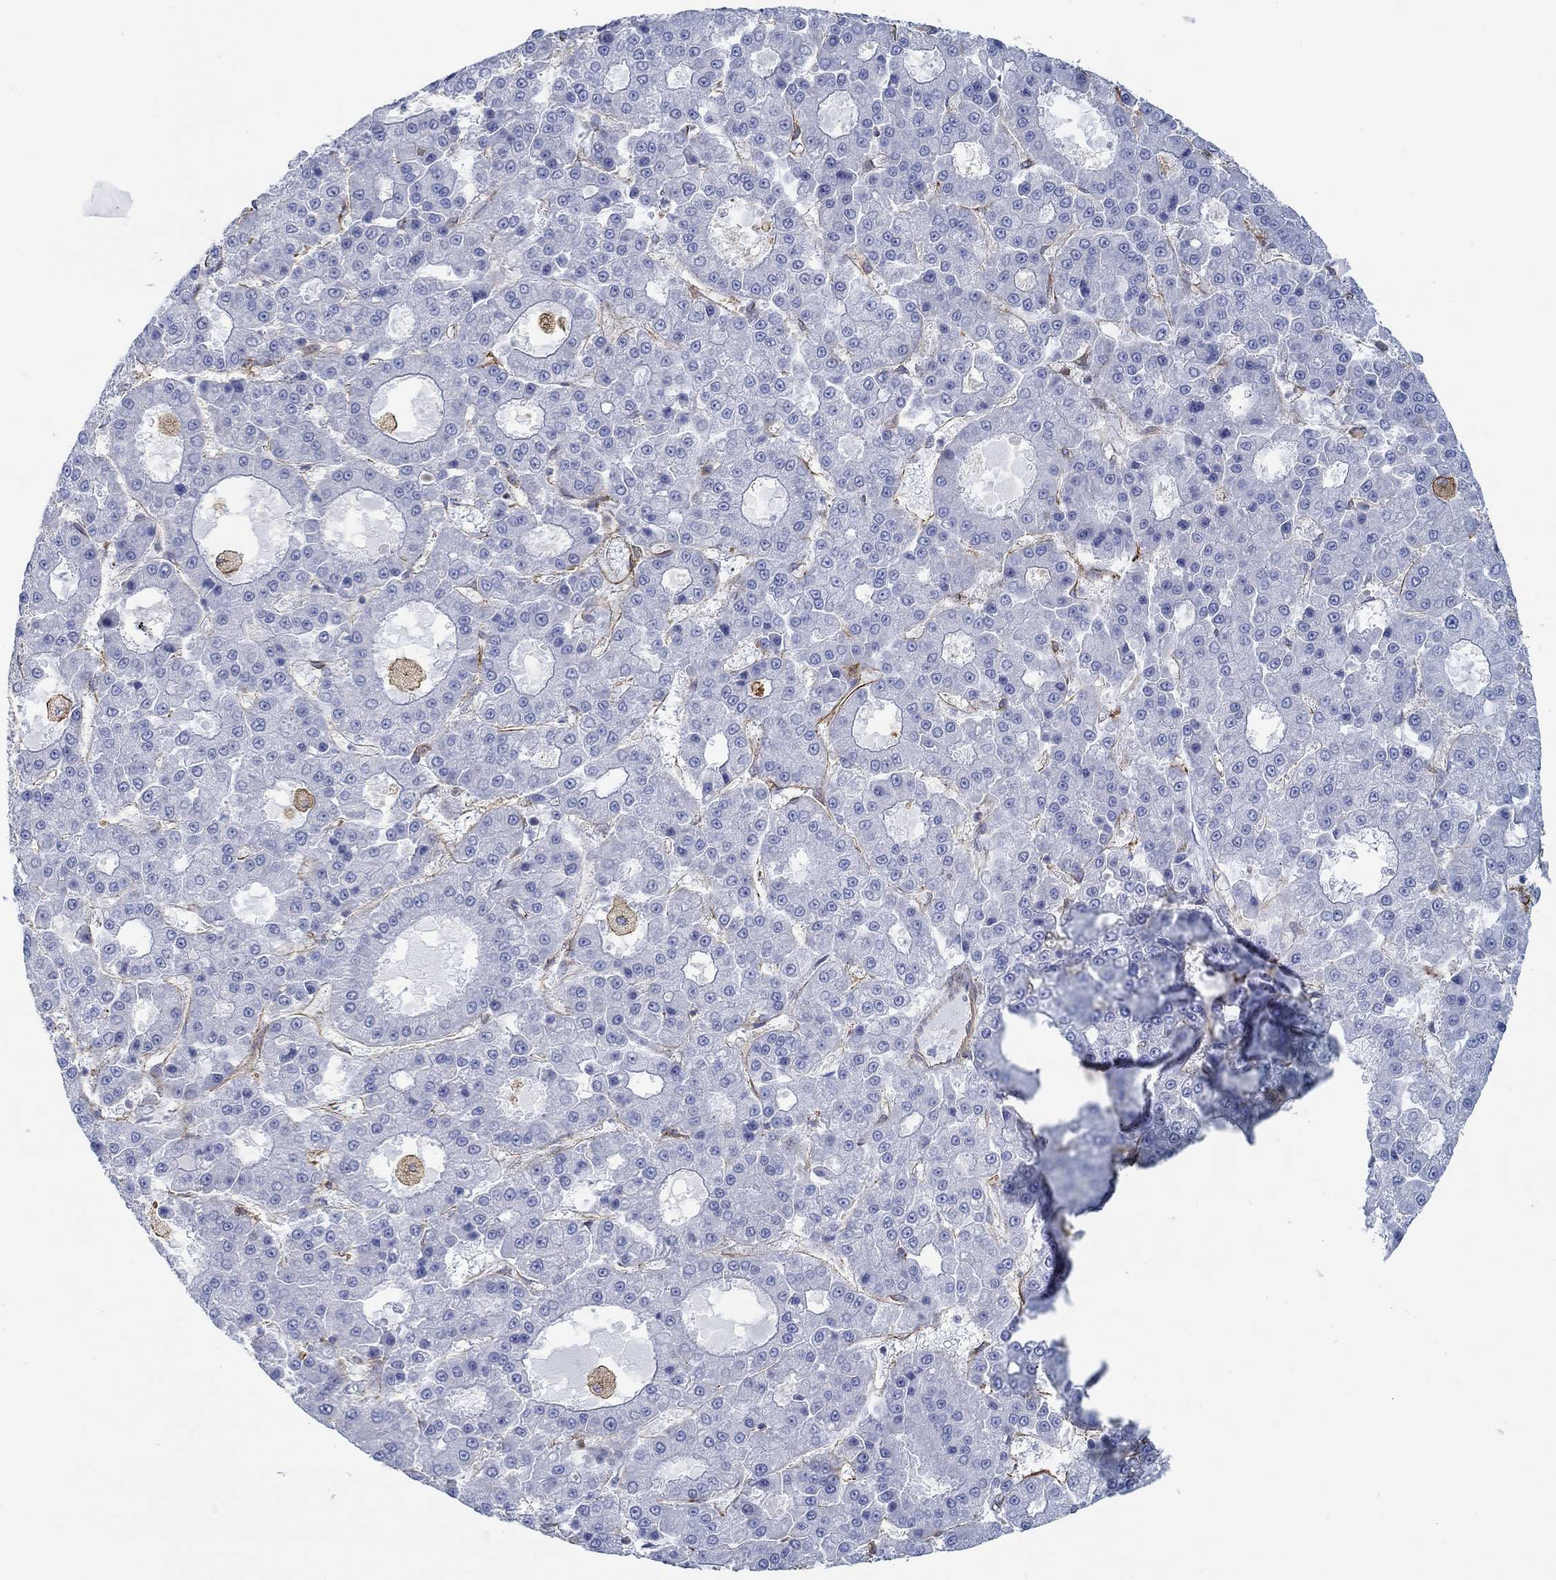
{"staining": {"intensity": "weak", "quantity": "<25%", "location": "cytoplasmic/membranous"}, "tissue": "liver cancer", "cell_type": "Tumor cells", "image_type": "cancer", "snomed": [{"axis": "morphology", "description": "Carcinoma, Hepatocellular, NOS"}, {"axis": "topography", "description": "Liver"}], "caption": "There is no significant expression in tumor cells of liver cancer (hepatocellular carcinoma).", "gene": "STC2", "patient": {"sex": "male", "age": 70}}